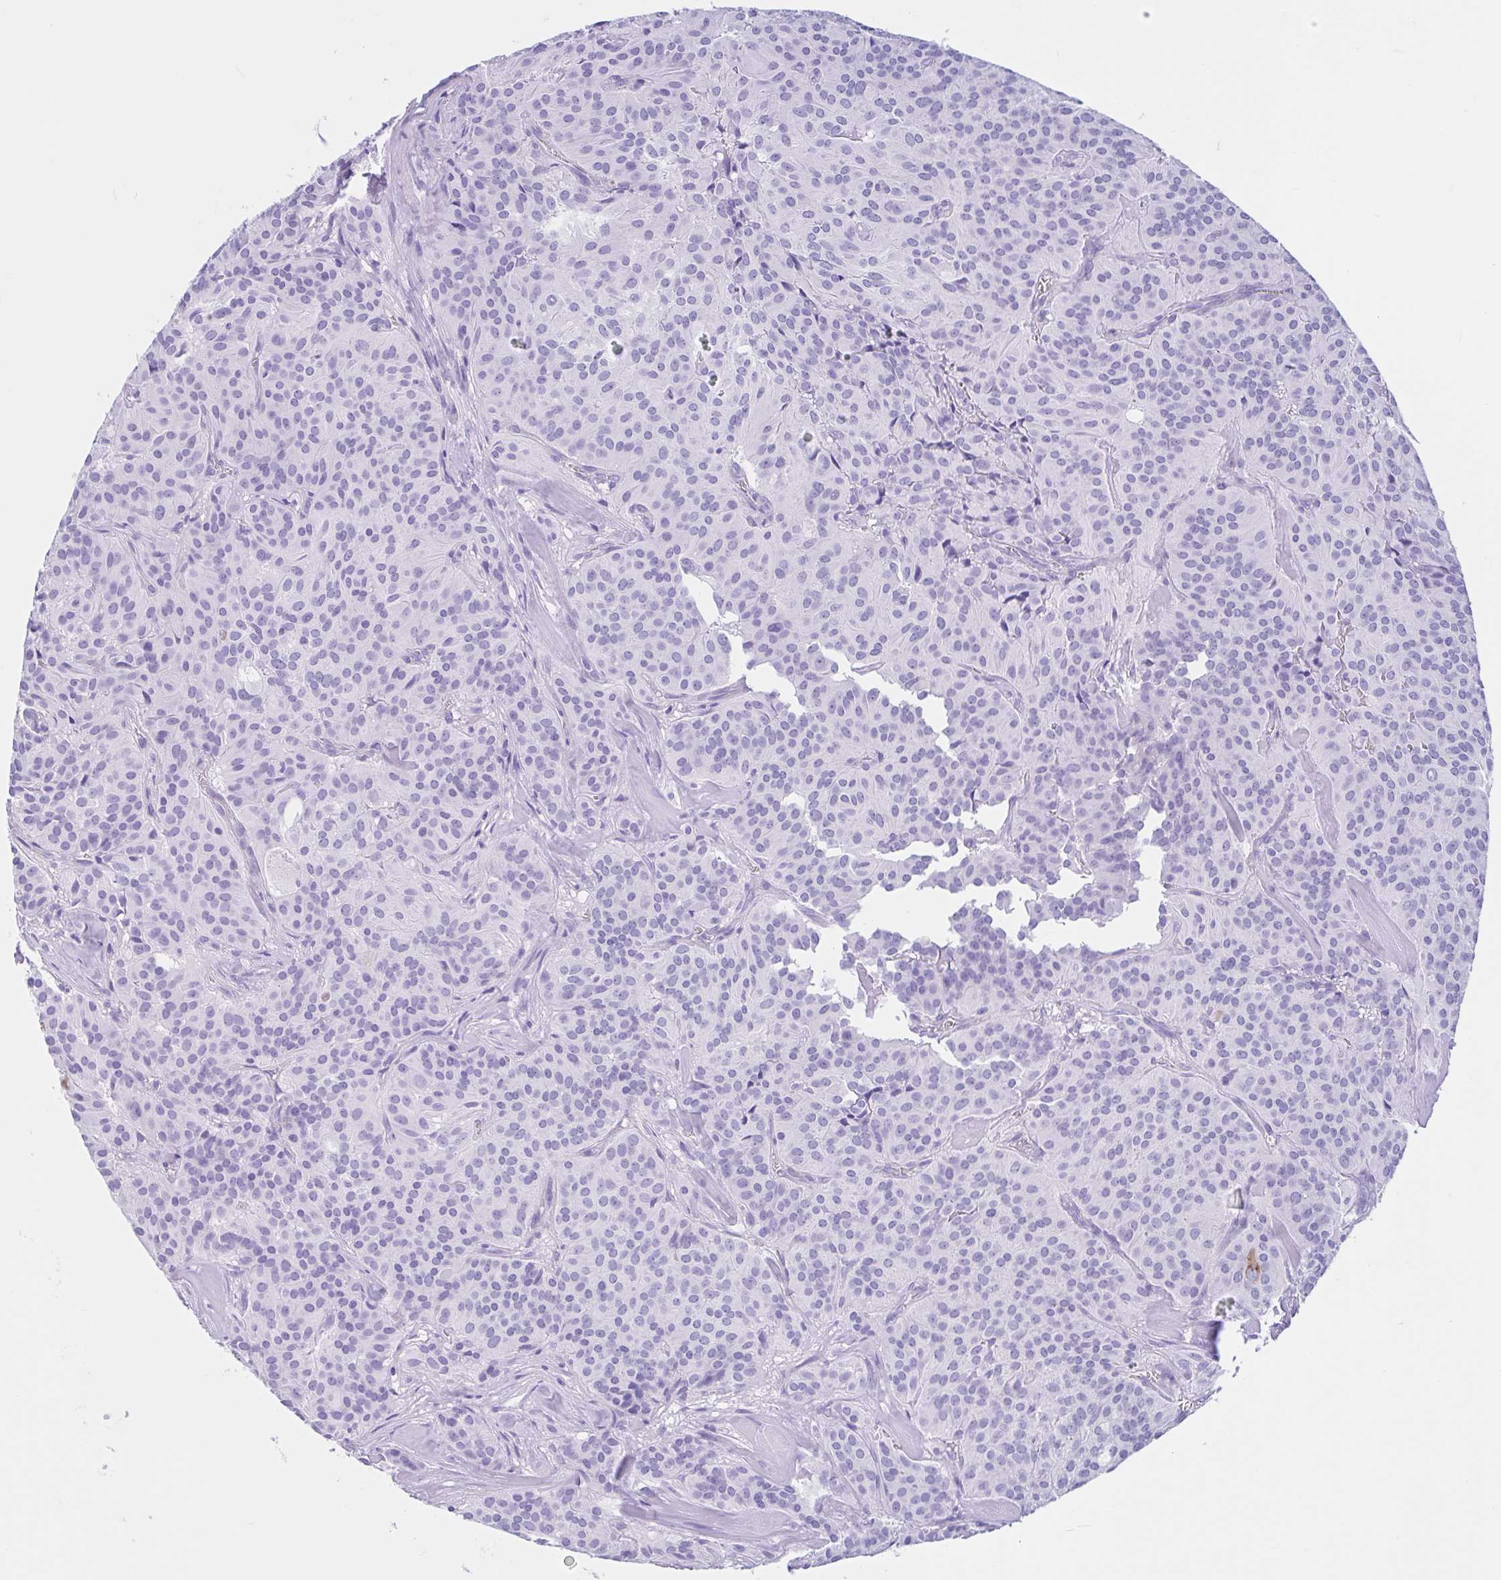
{"staining": {"intensity": "negative", "quantity": "none", "location": "none"}, "tissue": "glioma", "cell_type": "Tumor cells", "image_type": "cancer", "snomed": [{"axis": "morphology", "description": "Glioma, malignant, Low grade"}, {"axis": "topography", "description": "Brain"}], "caption": "IHC of glioma reveals no expression in tumor cells.", "gene": "IAPP", "patient": {"sex": "male", "age": 42}}